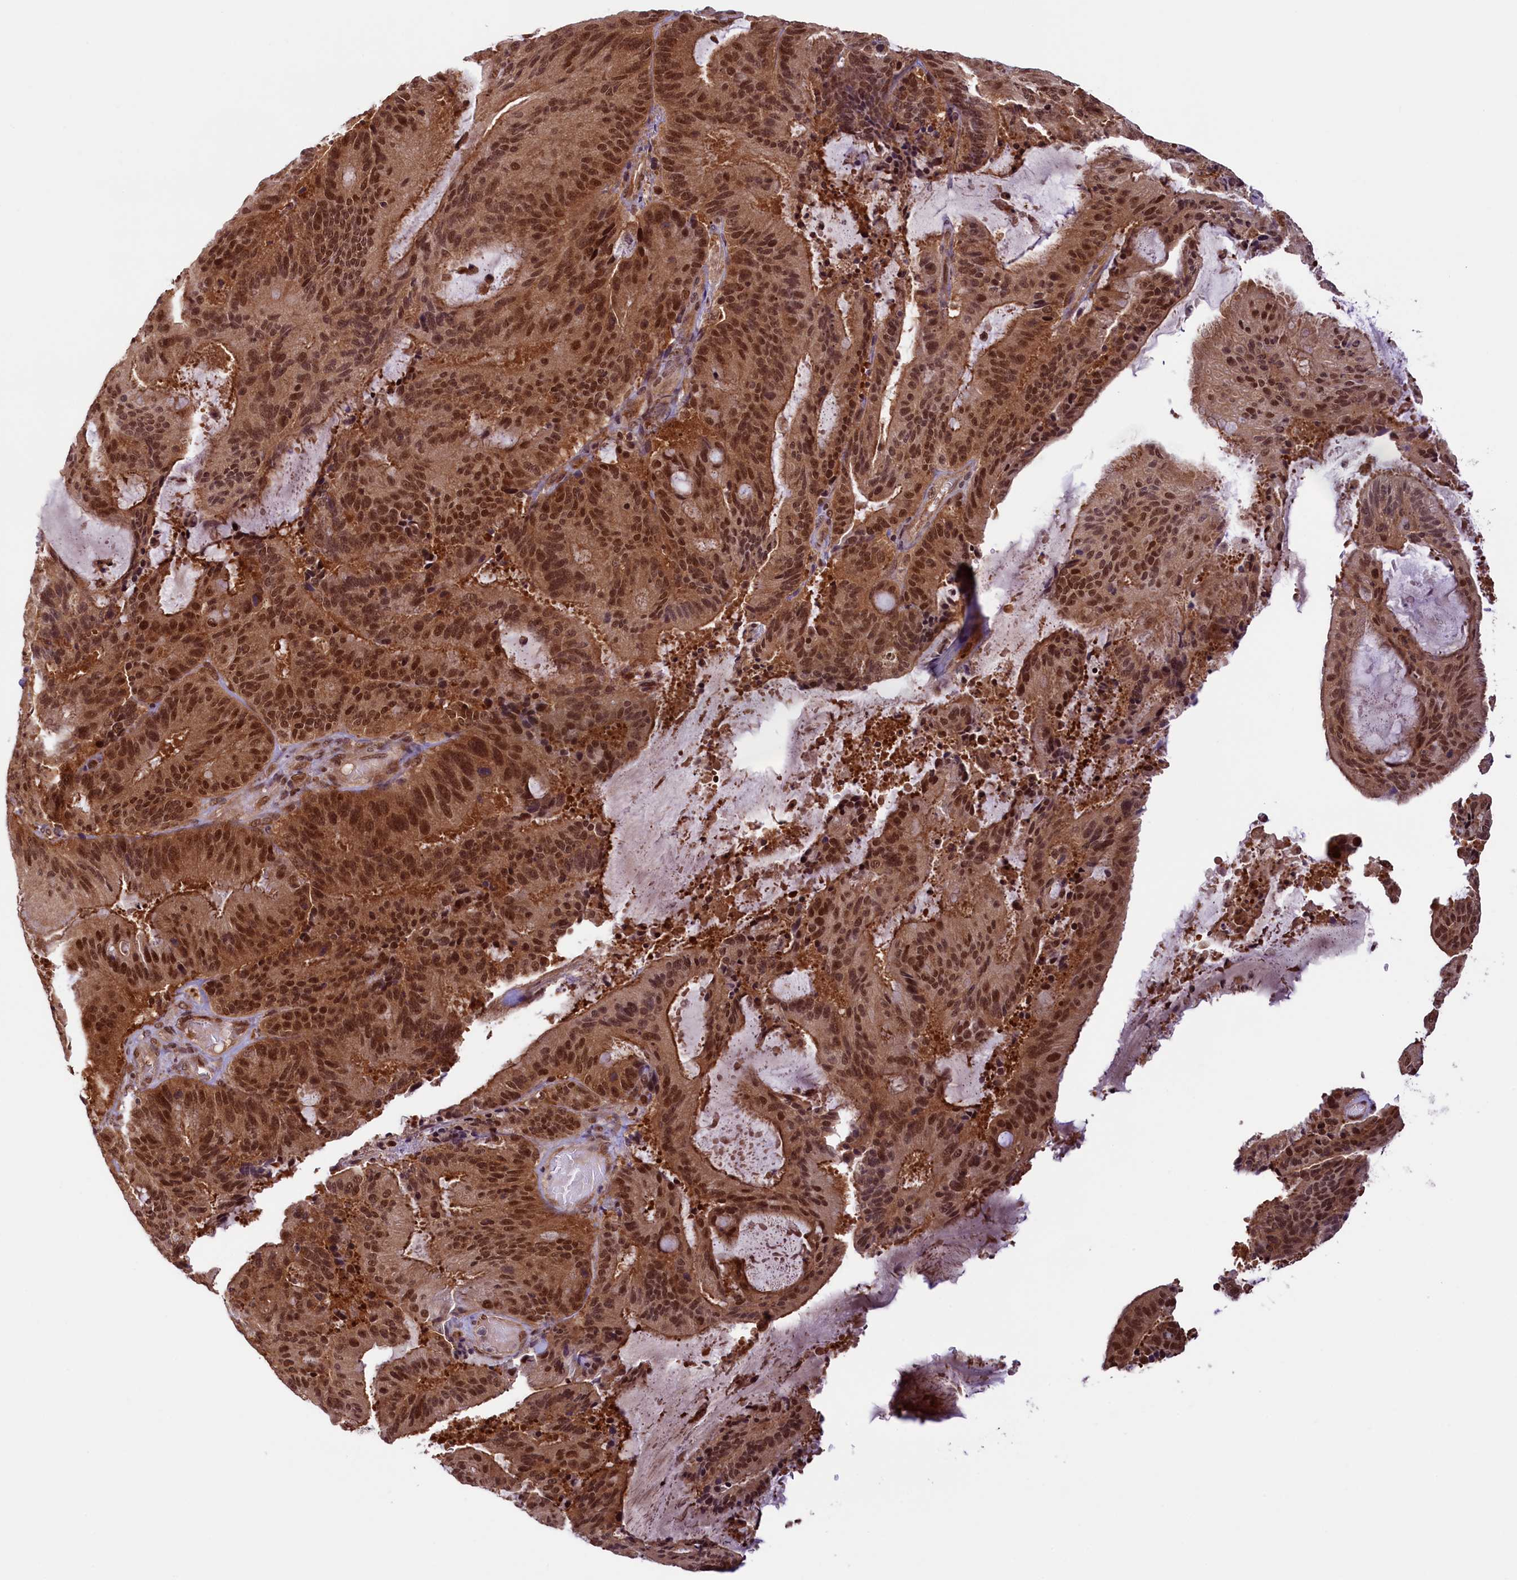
{"staining": {"intensity": "moderate", "quantity": ">75%", "location": "cytoplasmic/membranous,nuclear"}, "tissue": "liver cancer", "cell_type": "Tumor cells", "image_type": "cancer", "snomed": [{"axis": "morphology", "description": "Normal tissue, NOS"}, {"axis": "morphology", "description": "Cholangiocarcinoma"}, {"axis": "topography", "description": "Liver"}, {"axis": "topography", "description": "Peripheral nerve tissue"}], "caption": "Immunohistochemistry of cholangiocarcinoma (liver) displays medium levels of moderate cytoplasmic/membranous and nuclear staining in about >75% of tumor cells. Using DAB (3,3'-diaminobenzidine) (brown) and hematoxylin (blue) stains, captured at high magnification using brightfield microscopy.", "gene": "SLC7A6OS", "patient": {"sex": "female", "age": 73}}